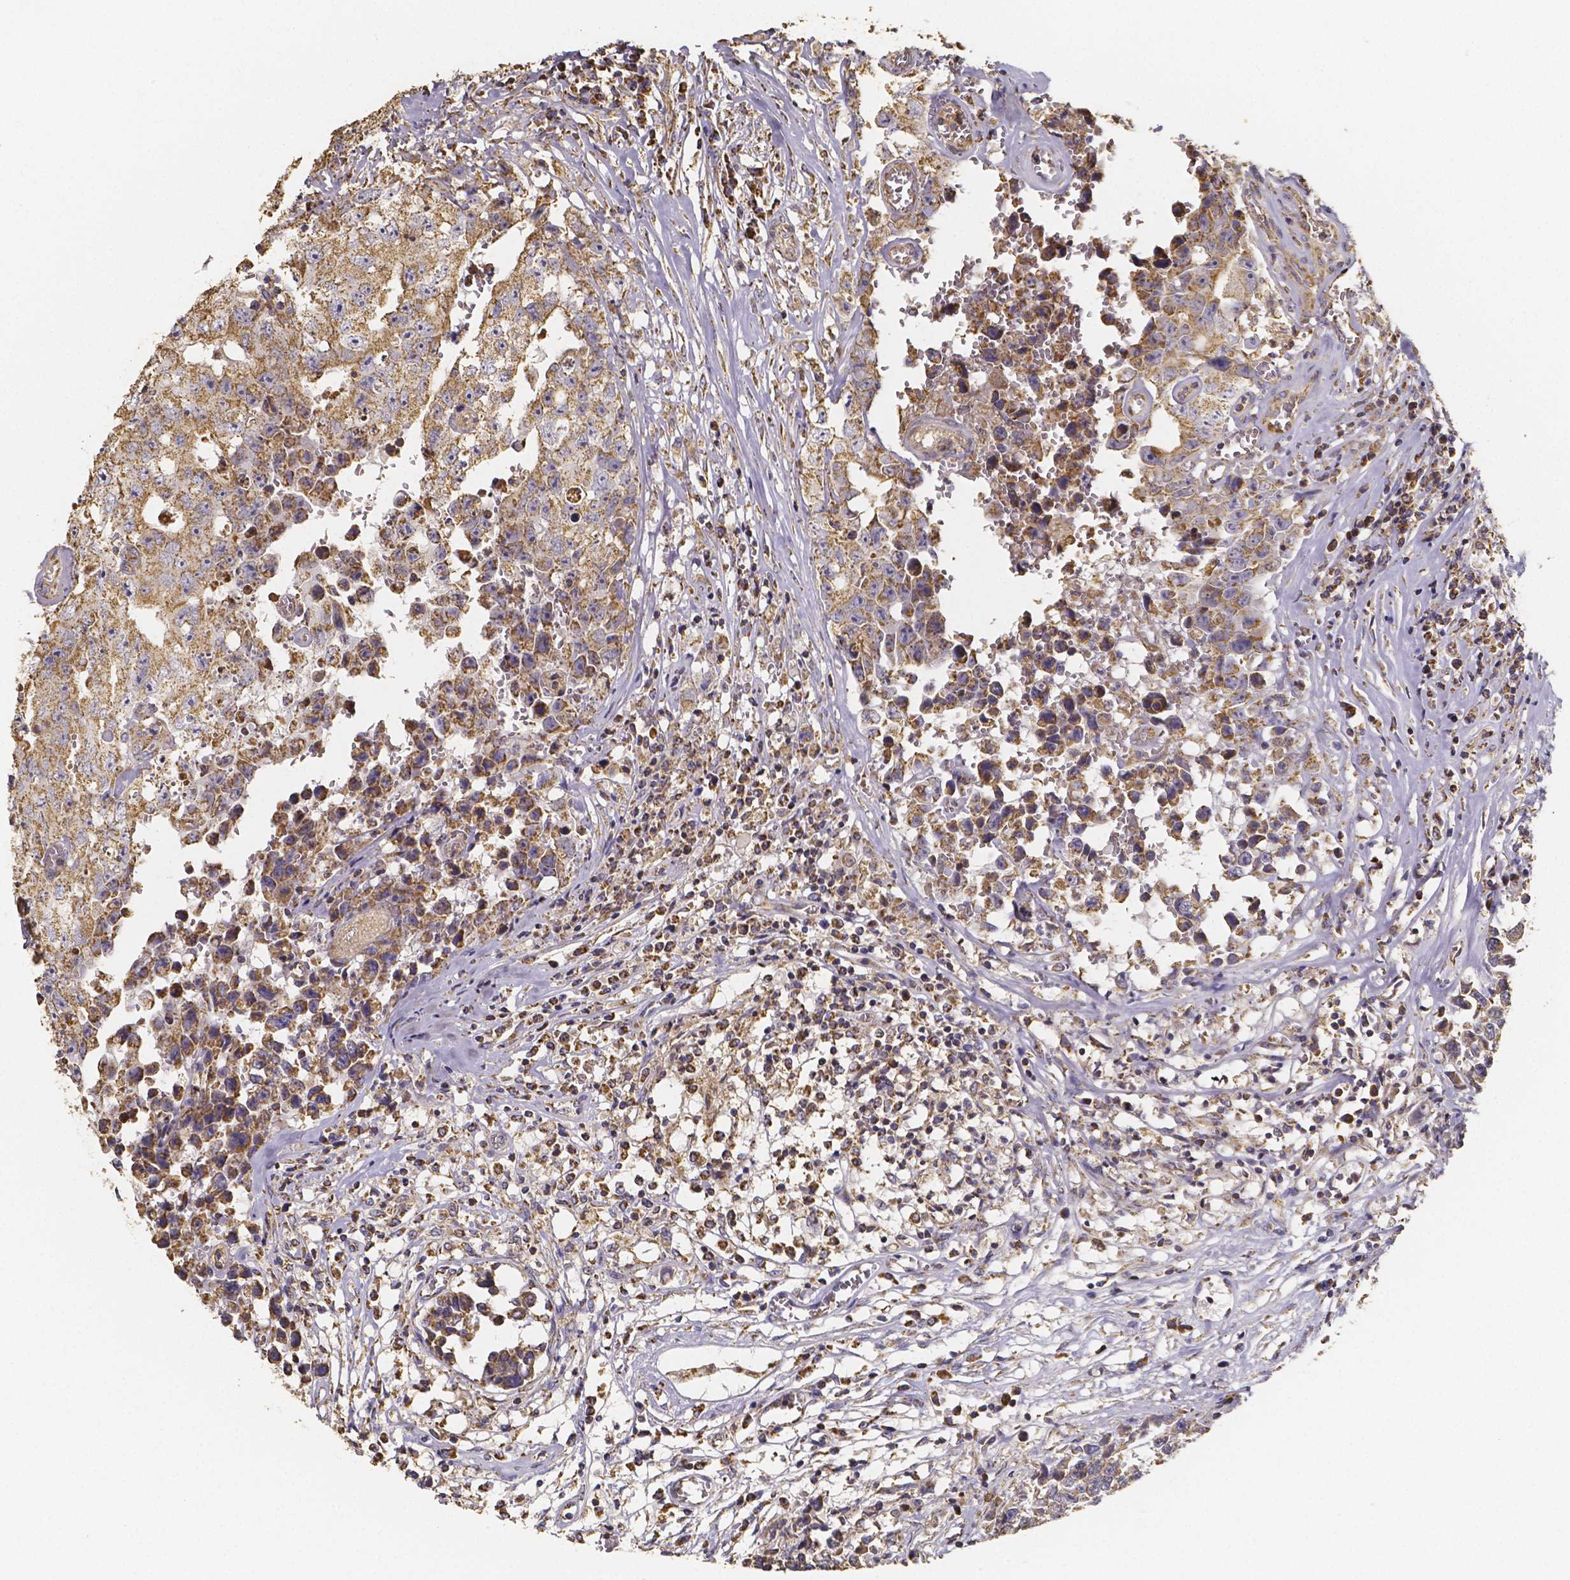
{"staining": {"intensity": "moderate", "quantity": ">75%", "location": "cytoplasmic/membranous"}, "tissue": "testis cancer", "cell_type": "Tumor cells", "image_type": "cancer", "snomed": [{"axis": "morphology", "description": "Carcinoma, Embryonal, NOS"}, {"axis": "topography", "description": "Testis"}], "caption": "A micrograph of human testis embryonal carcinoma stained for a protein displays moderate cytoplasmic/membranous brown staining in tumor cells. (IHC, brightfield microscopy, high magnification).", "gene": "SLC35D2", "patient": {"sex": "male", "age": 36}}